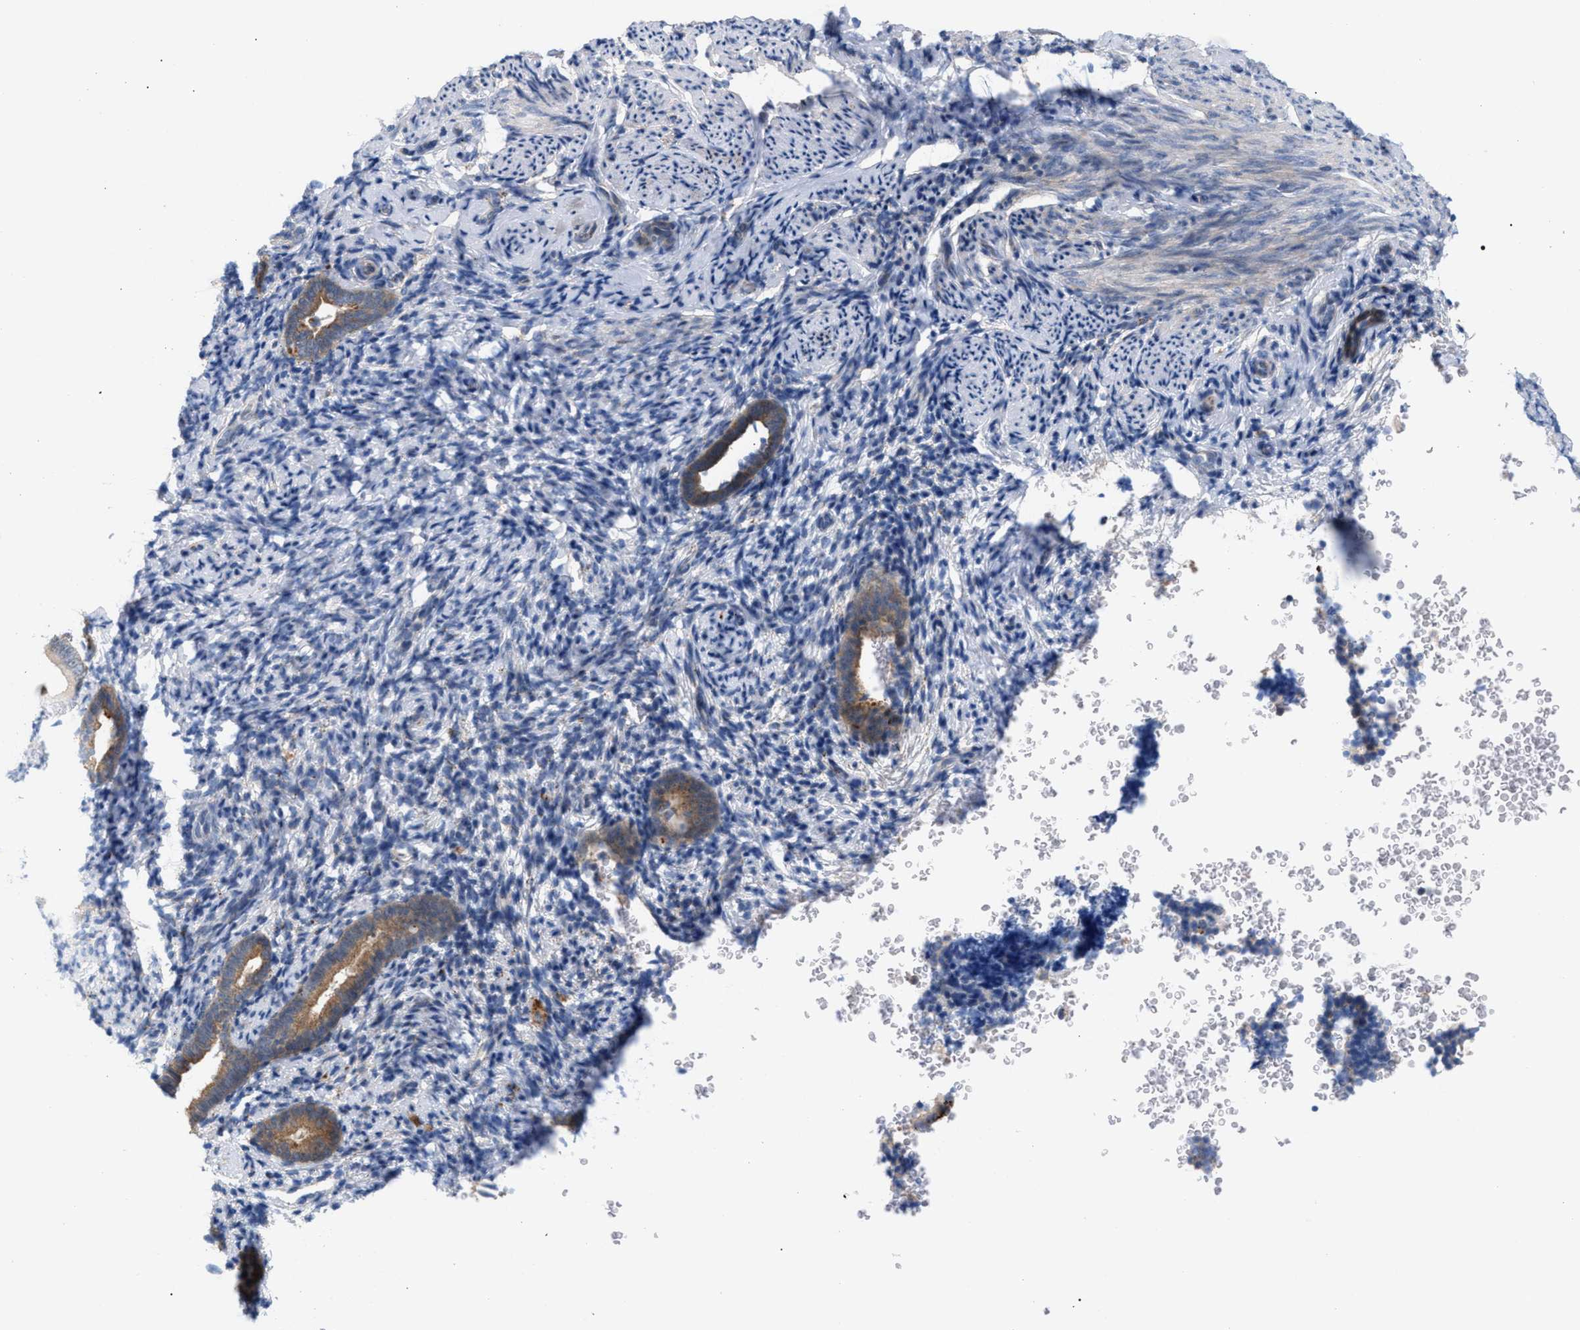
{"staining": {"intensity": "negative", "quantity": "none", "location": "none"}, "tissue": "endometrium", "cell_type": "Cells in endometrial stroma", "image_type": "normal", "snomed": [{"axis": "morphology", "description": "Normal tissue, NOS"}, {"axis": "topography", "description": "Endometrium"}], "caption": "Immunohistochemical staining of normal endometrium reveals no significant positivity in cells in endometrial stroma.", "gene": "MBTD1", "patient": {"sex": "female", "age": 51}}